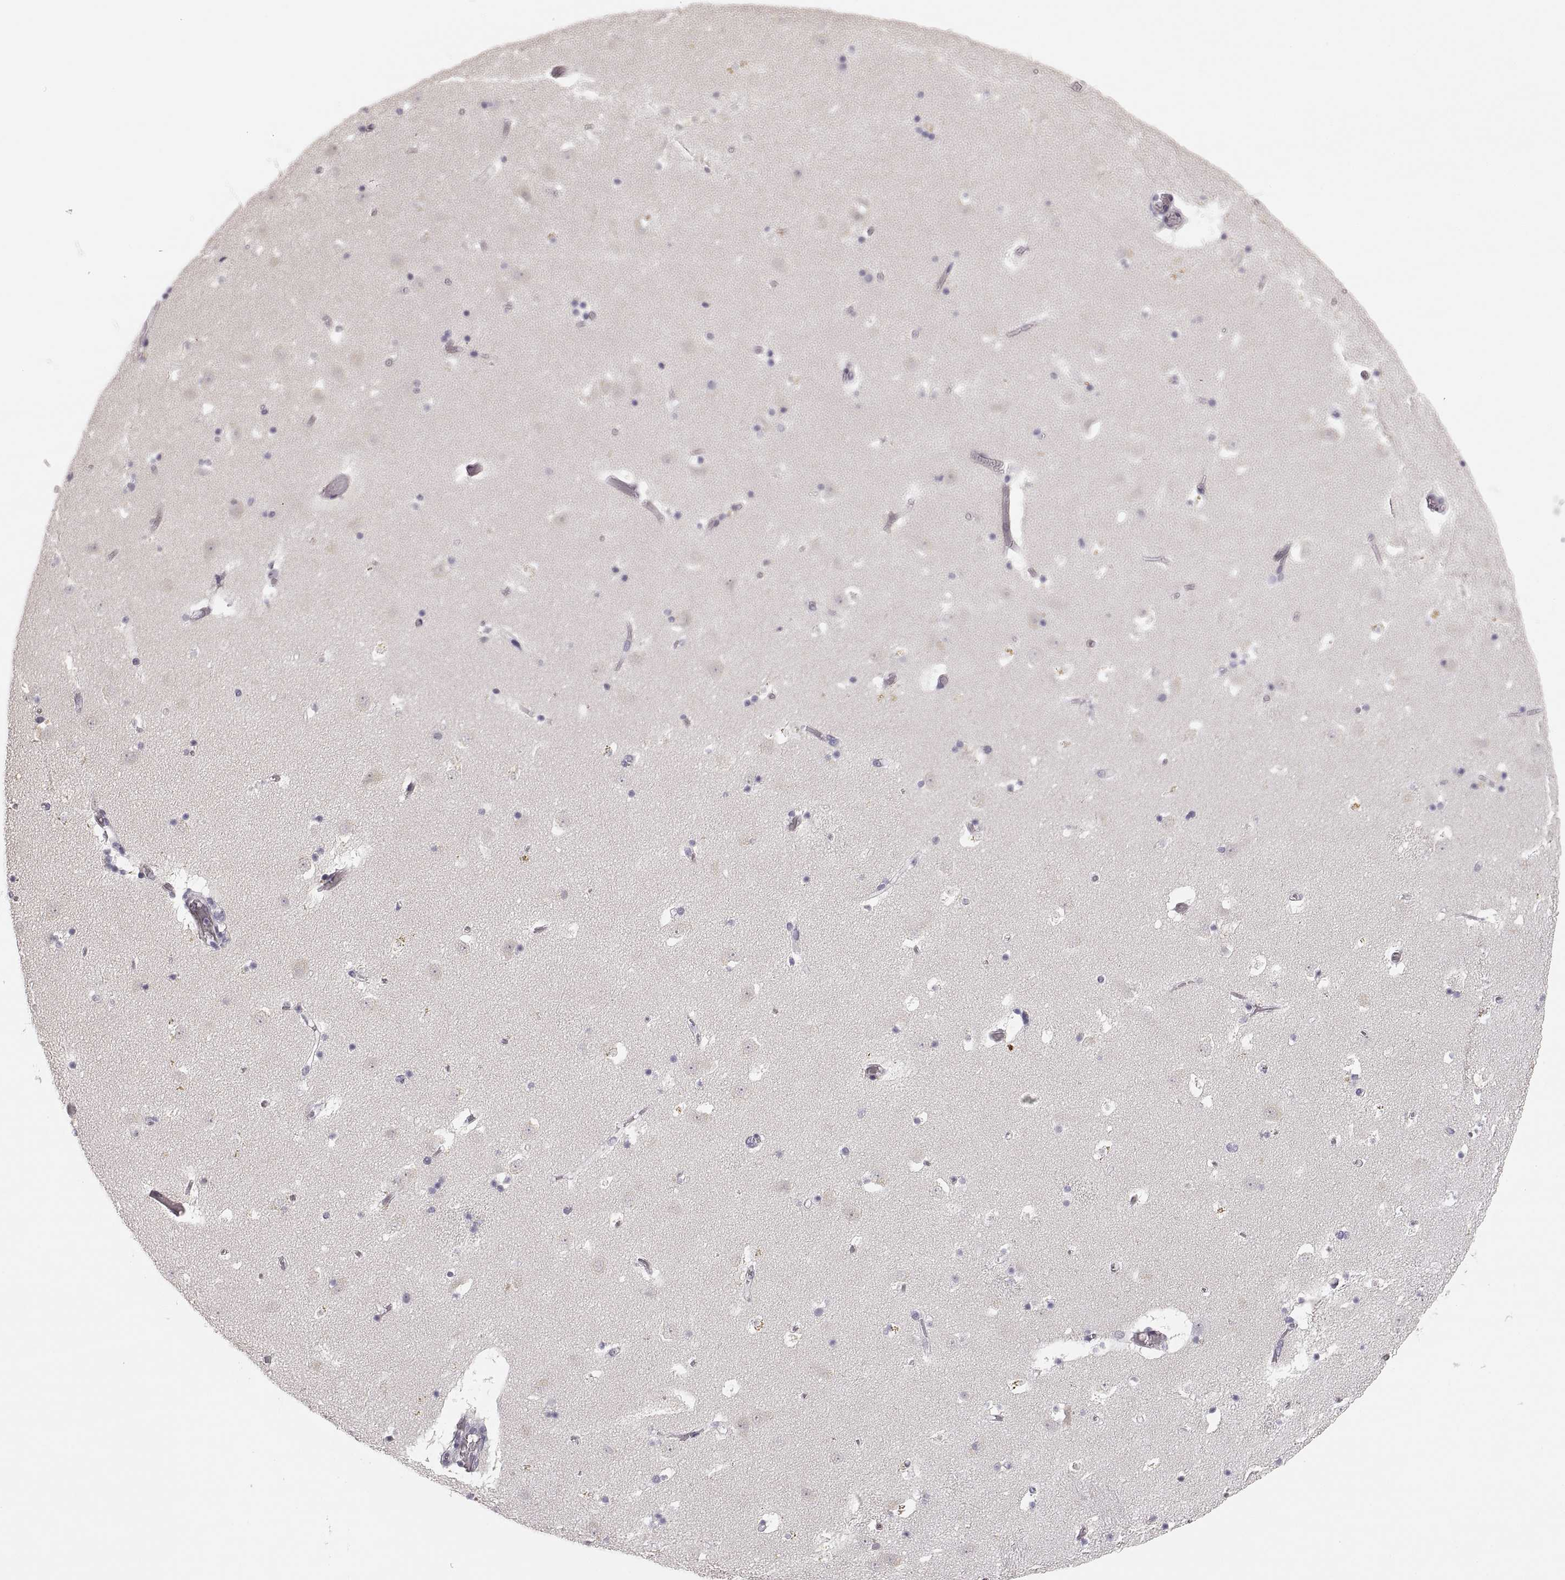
{"staining": {"intensity": "negative", "quantity": "none", "location": "none"}, "tissue": "caudate", "cell_type": "Glial cells", "image_type": "normal", "snomed": [{"axis": "morphology", "description": "Normal tissue, NOS"}, {"axis": "topography", "description": "Lateral ventricle wall"}], "caption": "An image of caudate stained for a protein shows no brown staining in glial cells. (DAB immunohistochemistry (IHC) visualized using brightfield microscopy, high magnification).", "gene": "RUNDC3A", "patient": {"sex": "female", "age": 42}}